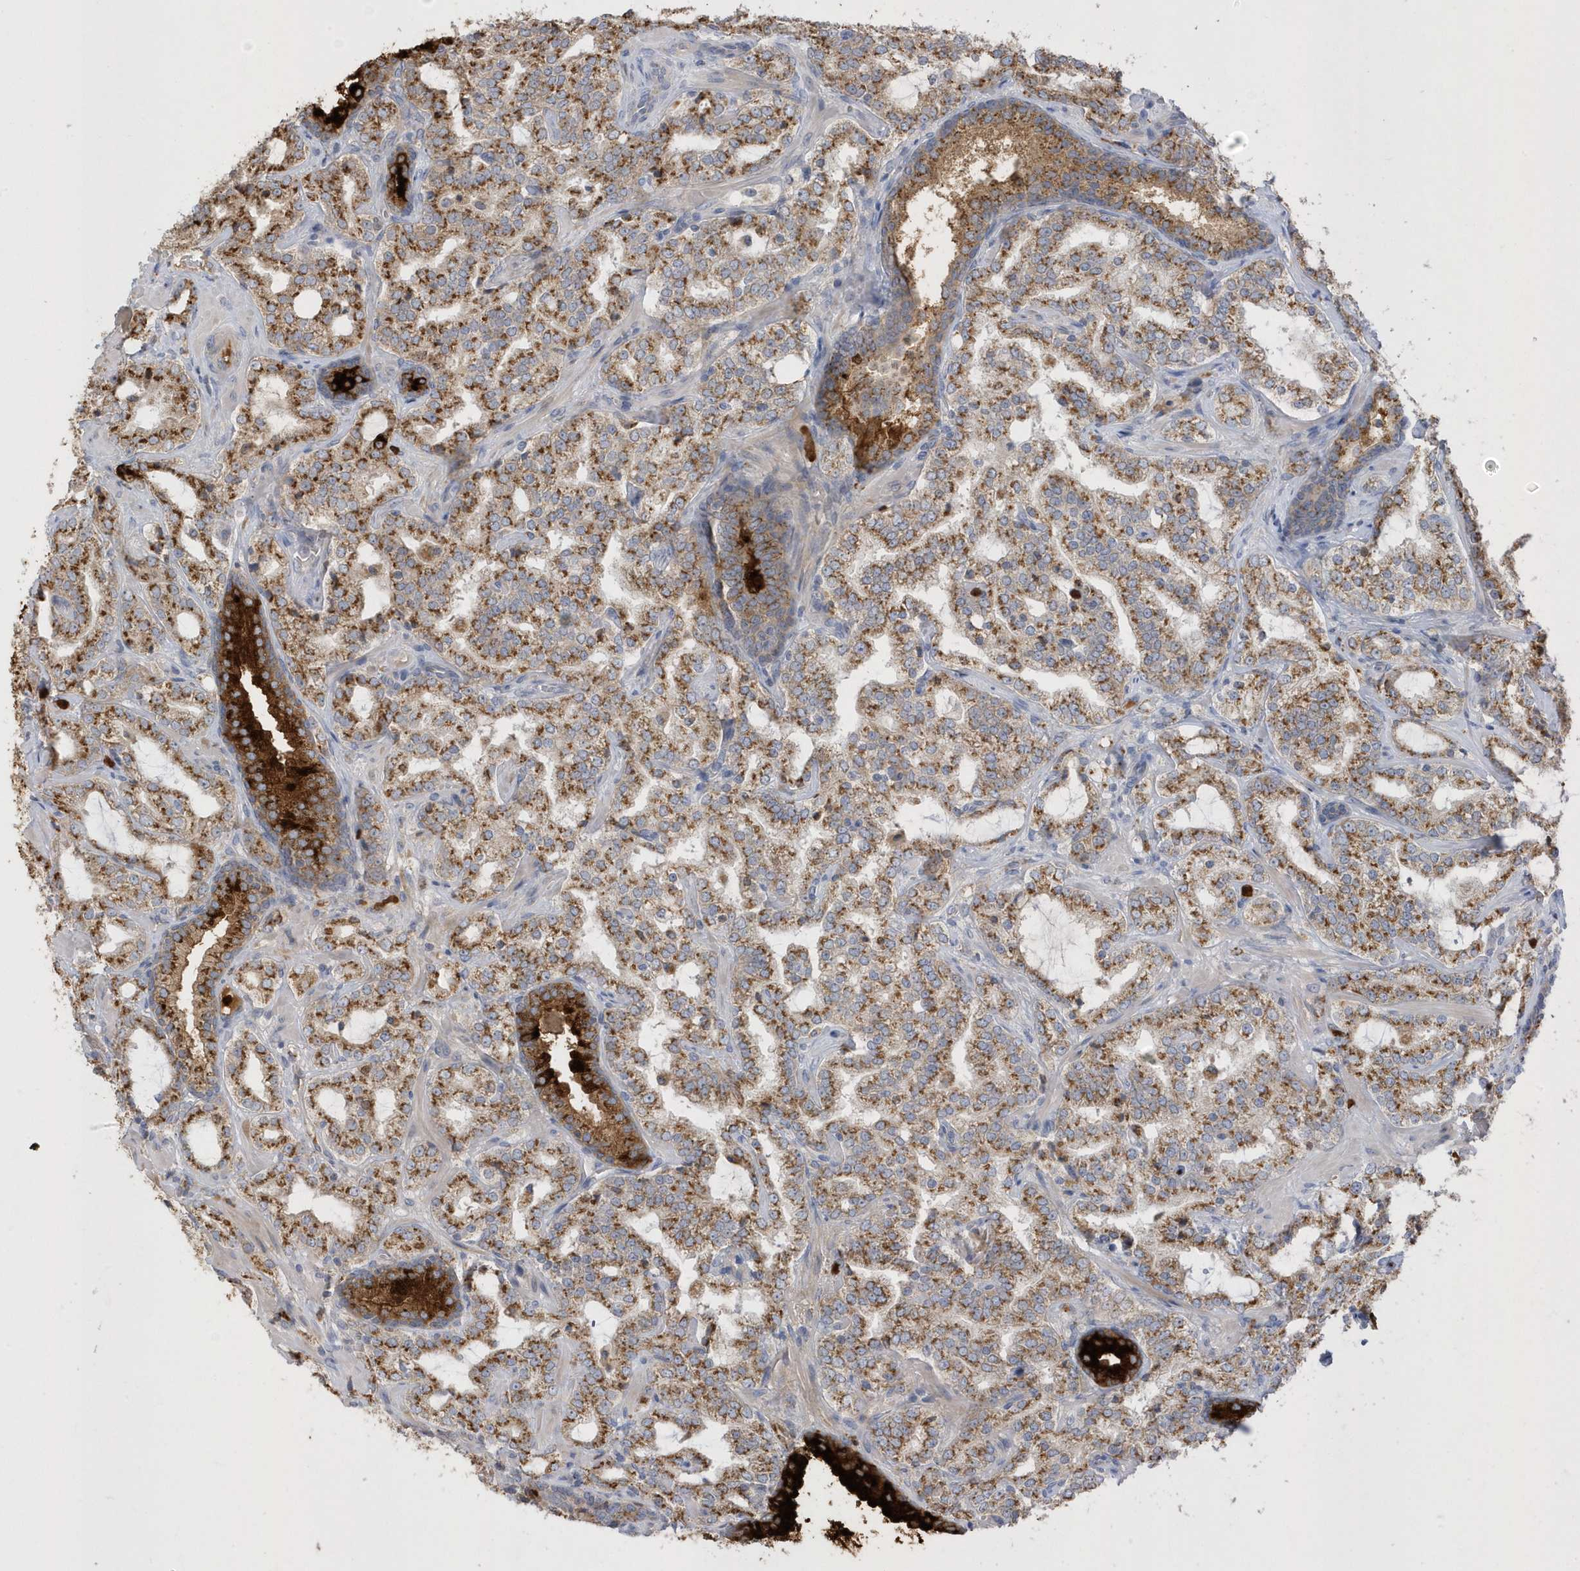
{"staining": {"intensity": "moderate", "quantity": ">75%", "location": "cytoplasmic/membranous"}, "tissue": "prostate cancer", "cell_type": "Tumor cells", "image_type": "cancer", "snomed": [{"axis": "morphology", "description": "Adenocarcinoma, High grade"}, {"axis": "topography", "description": "Prostate"}], "caption": "Immunohistochemical staining of prostate adenocarcinoma (high-grade) displays medium levels of moderate cytoplasmic/membranous protein expression in approximately >75% of tumor cells.", "gene": "DPP9", "patient": {"sex": "male", "age": 64}}